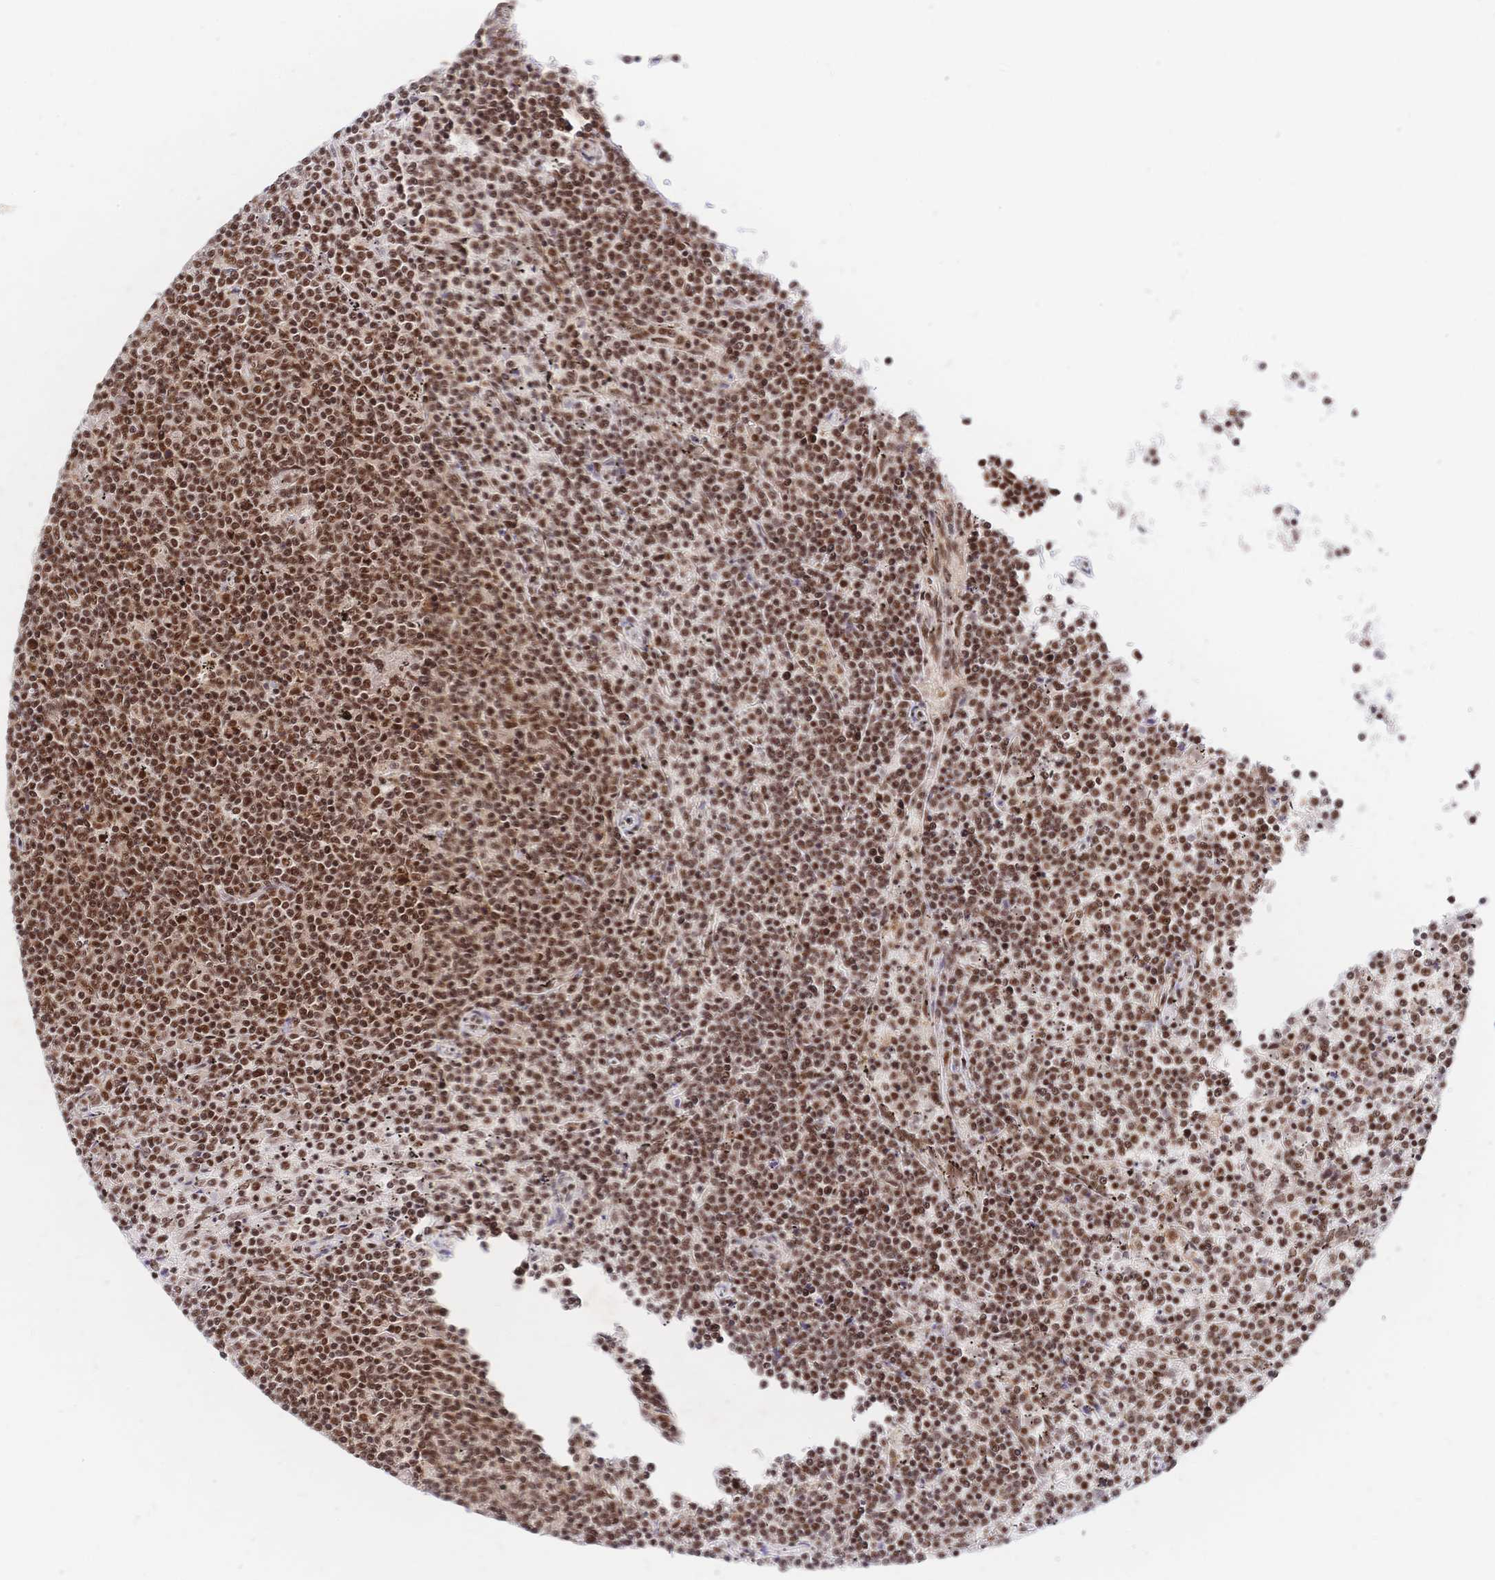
{"staining": {"intensity": "strong", "quantity": ">75%", "location": "nuclear"}, "tissue": "lymphoma", "cell_type": "Tumor cells", "image_type": "cancer", "snomed": [{"axis": "morphology", "description": "Malignant lymphoma, non-Hodgkin's type, Low grade"}, {"axis": "topography", "description": "Spleen"}], "caption": "DAB (3,3'-diaminobenzidine) immunohistochemical staining of human lymphoma demonstrates strong nuclear protein positivity in approximately >75% of tumor cells. The staining was performed using DAB (3,3'-diaminobenzidine) to visualize the protein expression in brown, while the nuclei were stained in blue with hematoxylin (Magnification: 20x).", "gene": "SRSF1", "patient": {"sex": "female", "age": 50}}